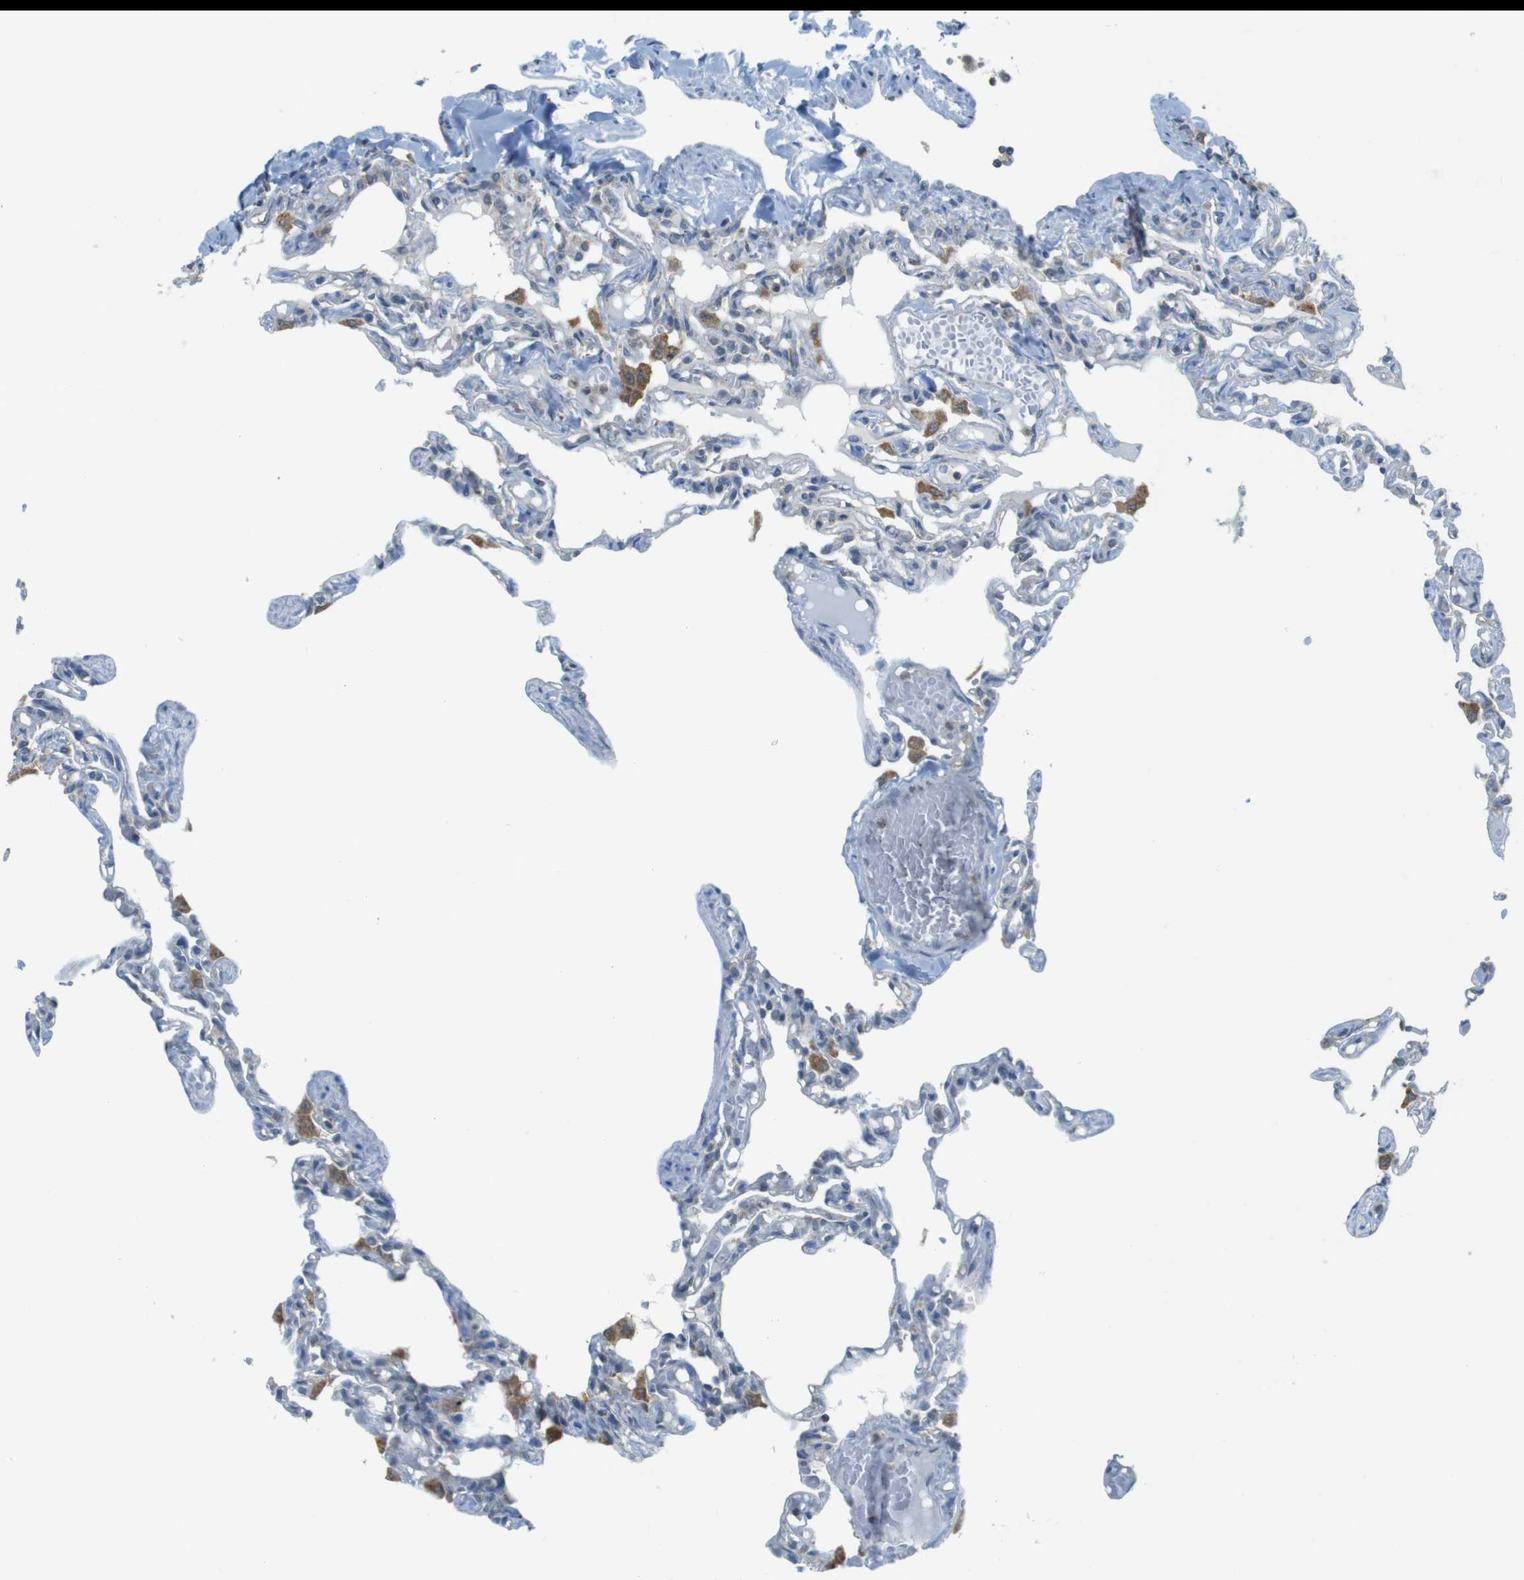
{"staining": {"intensity": "negative", "quantity": "none", "location": "none"}, "tissue": "lung", "cell_type": "Alveolar cells", "image_type": "normal", "snomed": [{"axis": "morphology", "description": "Normal tissue, NOS"}, {"axis": "topography", "description": "Lung"}], "caption": "DAB immunohistochemical staining of unremarkable lung demonstrates no significant expression in alveolar cells. (DAB immunohistochemistry (IHC) visualized using brightfield microscopy, high magnification).", "gene": "BRI3BP", "patient": {"sex": "male", "age": 21}}